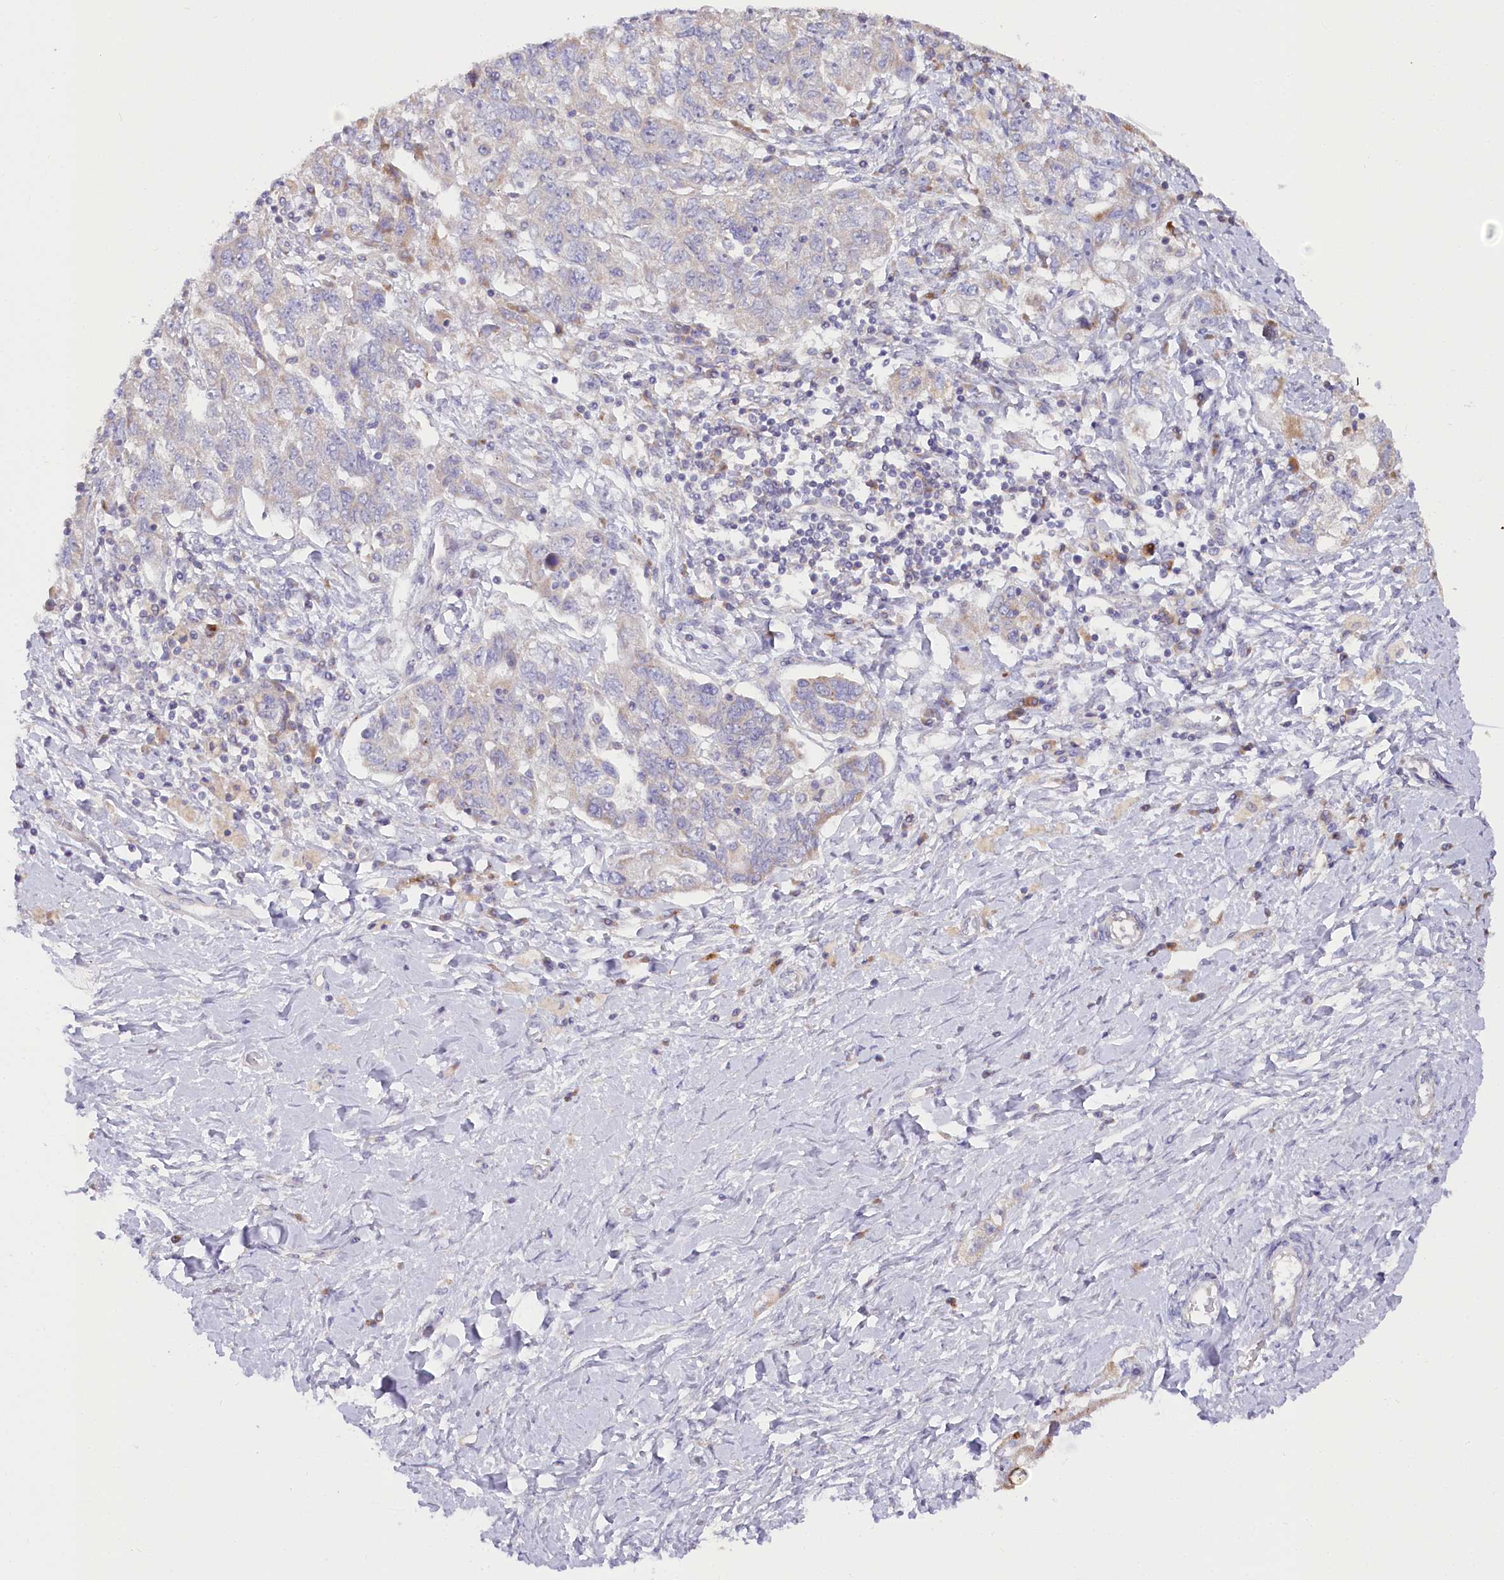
{"staining": {"intensity": "negative", "quantity": "none", "location": "none"}, "tissue": "ovarian cancer", "cell_type": "Tumor cells", "image_type": "cancer", "snomed": [{"axis": "morphology", "description": "Carcinoma, NOS"}, {"axis": "morphology", "description": "Cystadenocarcinoma, serous, NOS"}, {"axis": "topography", "description": "Ovary"}], "caption": "The micrograph demonstrates no staining of tumor cells in ovarian serous cystadenocarcinoma.", "gene": "POGLUT1", "patient": {"sex": "female", "age": 69}}